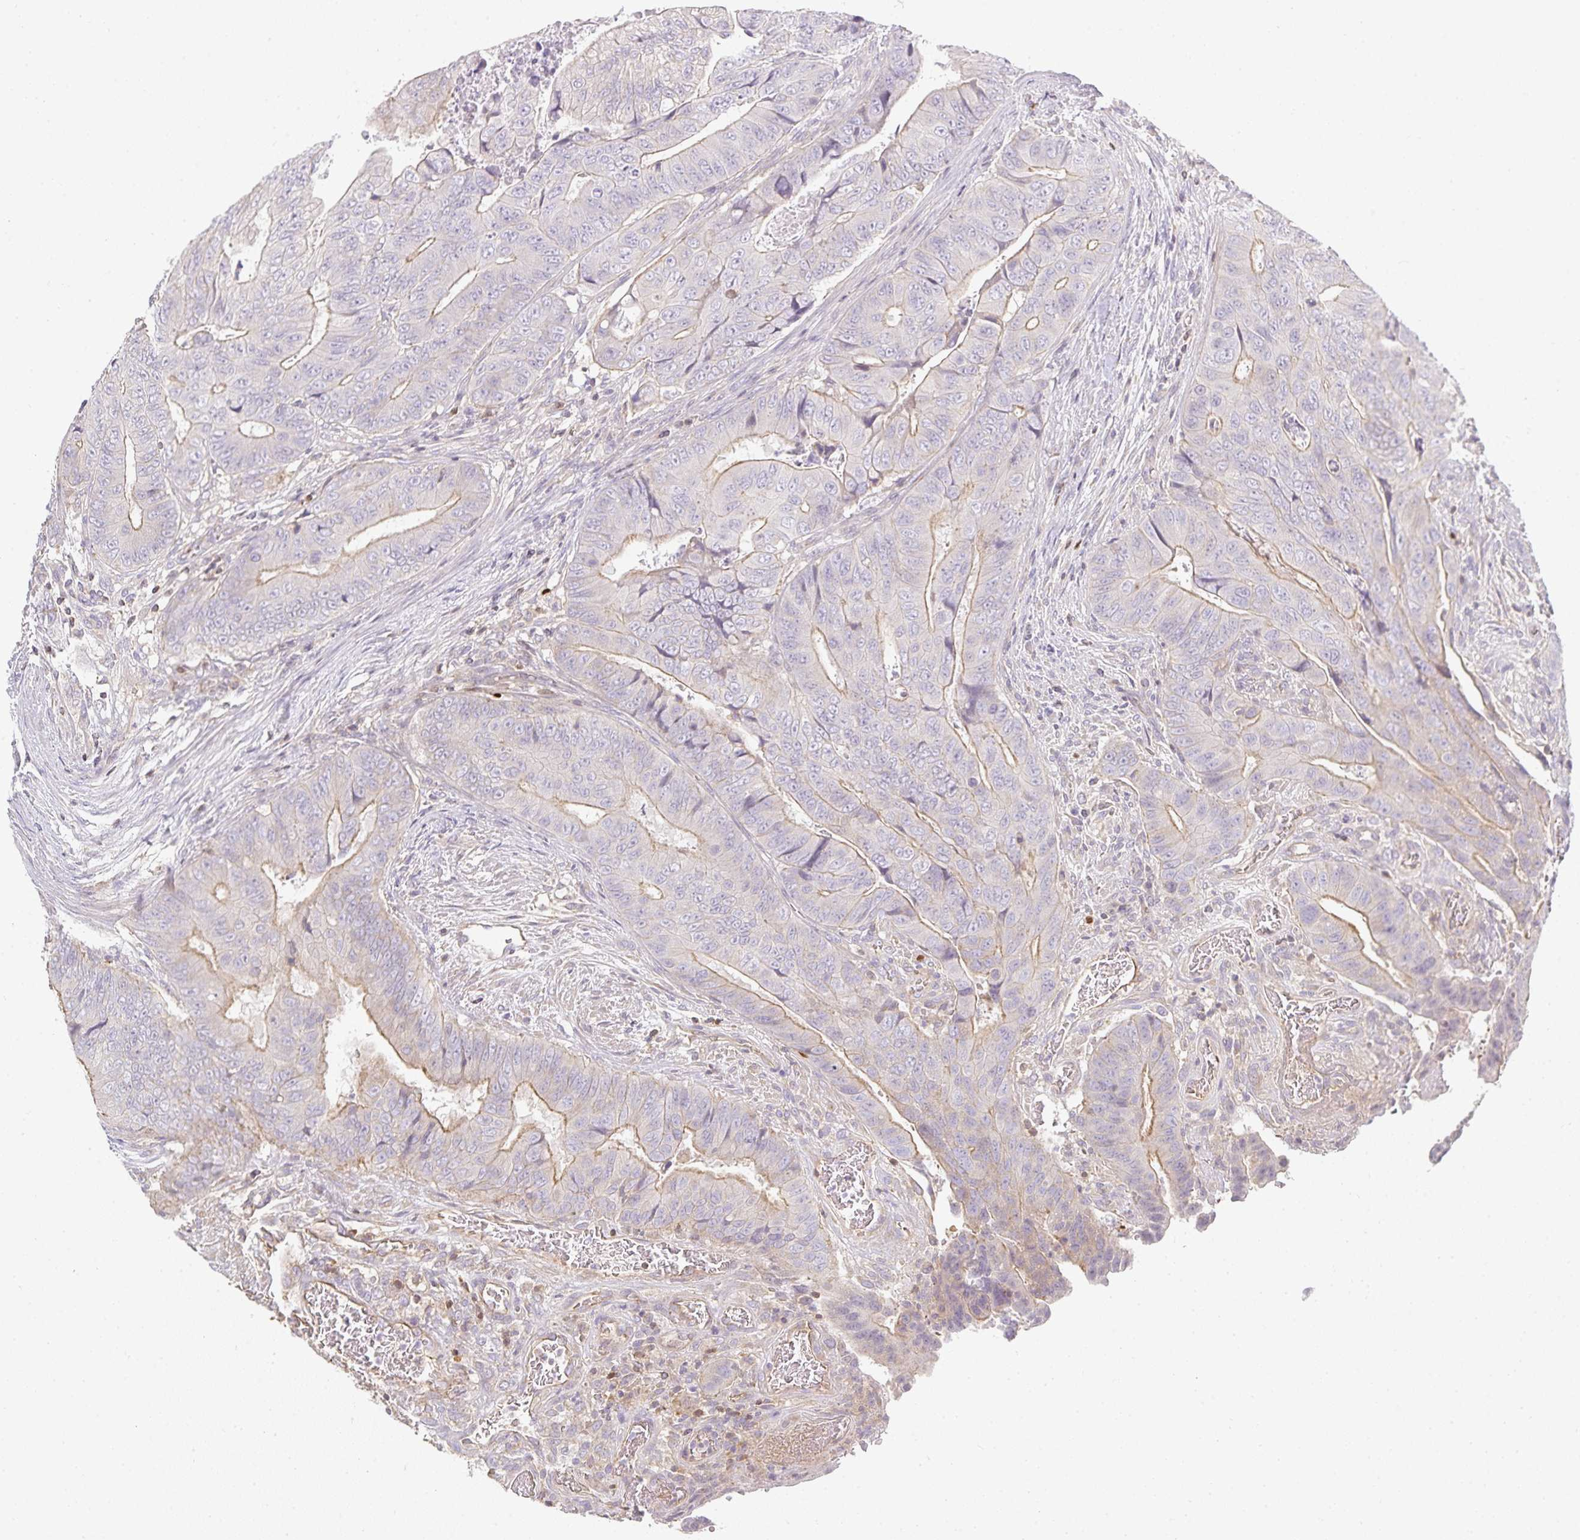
{"staining": {"intensity": "weak", "quantity": "25%-75%", "location": "cytoplasmic/membranous"}, "tissue": "colorectal cancer", "cell_type": "Tumor cells", "image_type": "cancer", "snomed": [{"axis": "morphology", "description": "Adenocarcinoma, NOS"}, {"axis": "topography", "description": "Colon"}], "caption": "Immunohistochemical staining of human colorectal cancer (adenocarcinoma) shows low levels of weak cytoplasmic/membranous protein staining in approximately 25%-75% of tumor cells.", "gene": "GATA3", "patient": {"sex": "female", "age": 48}}